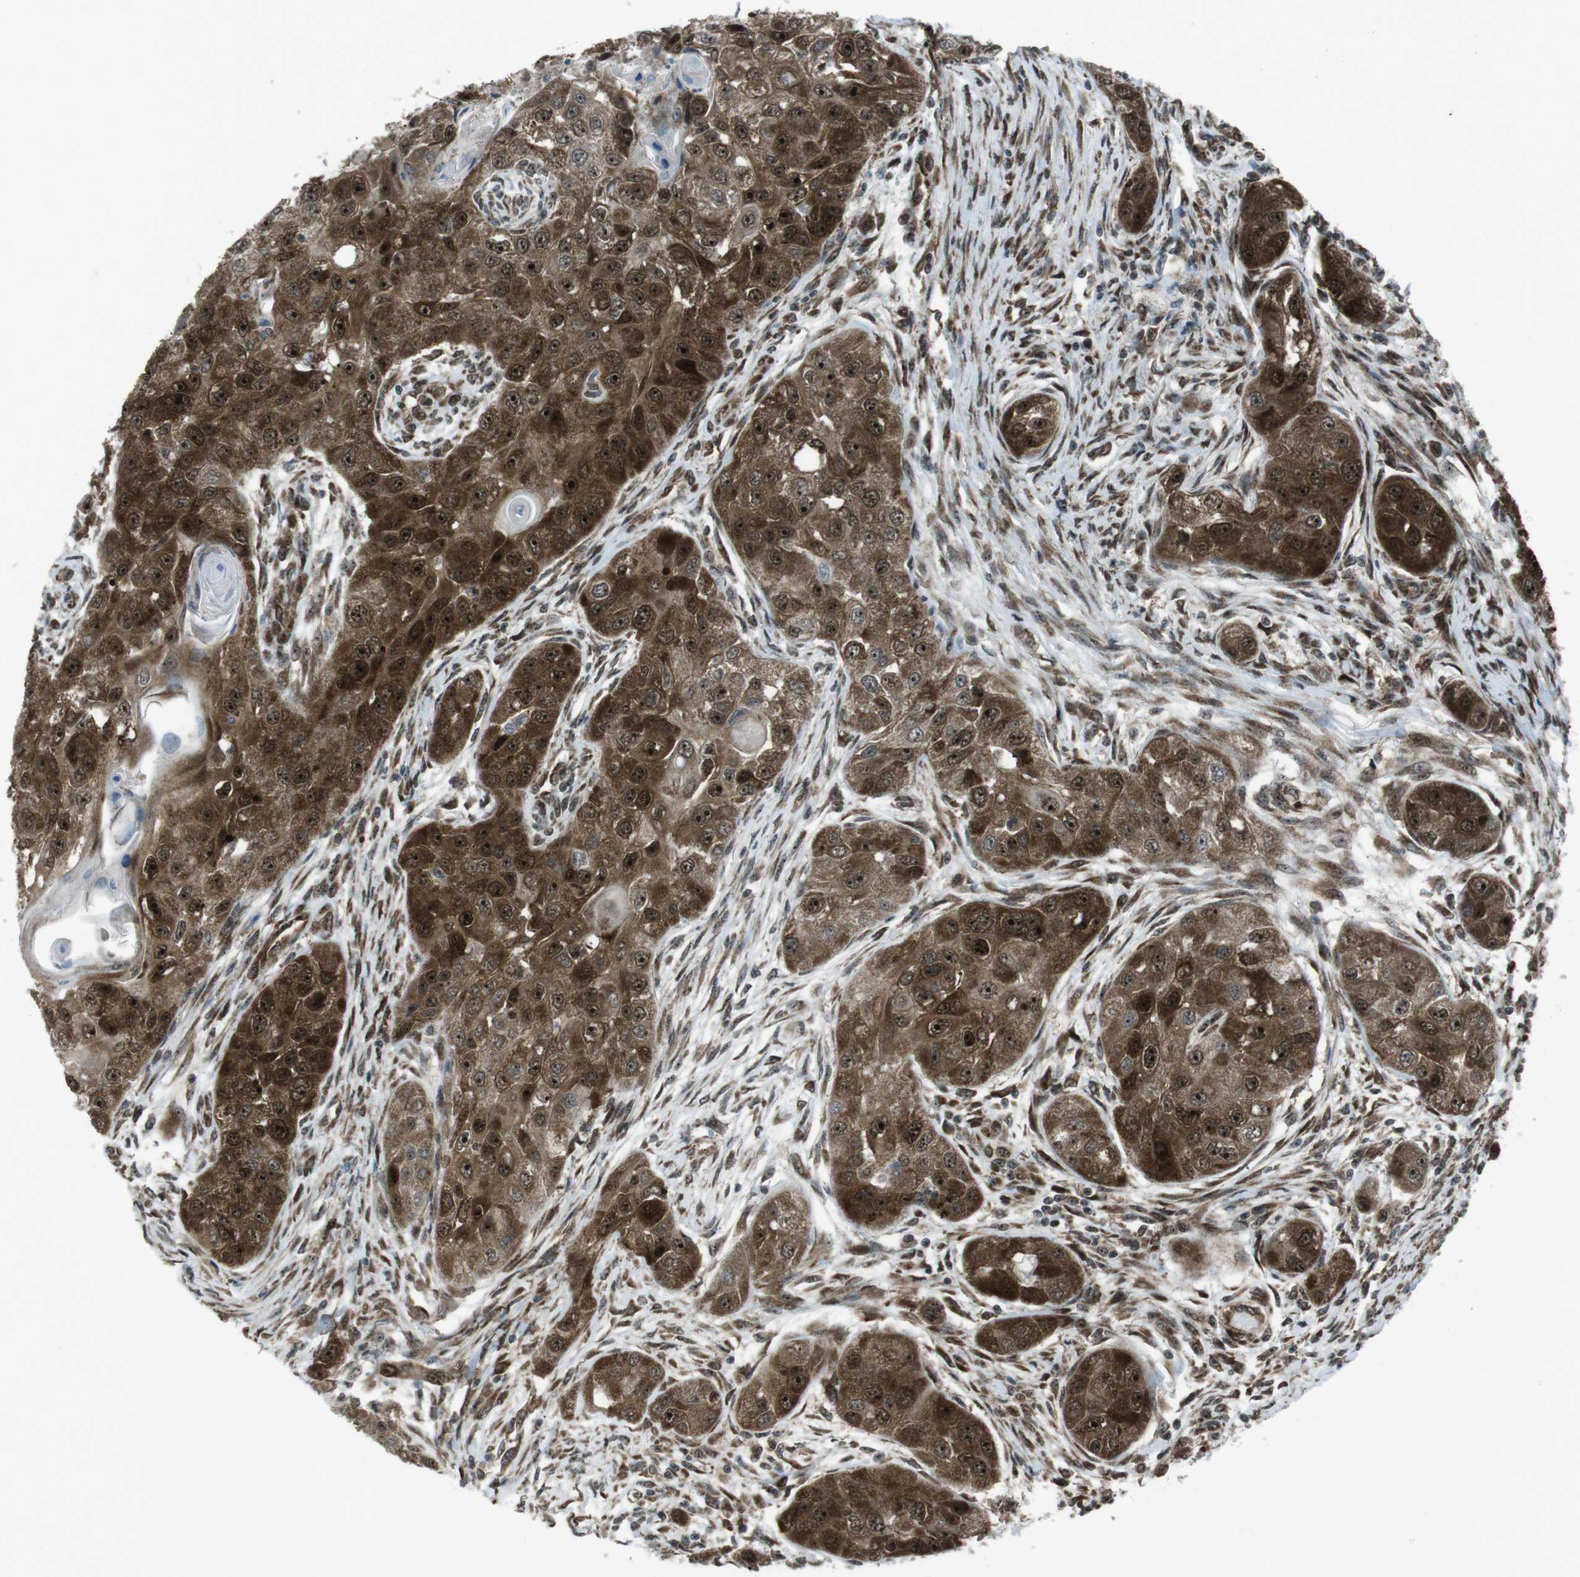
{"staining": {"intensity": "strong", "quantity": ">75%", "location": "cytoplasmic/membranous,nuclear"}, "tissue": "head and neck cancer", "cell_type": "Tumor cells", "image_type": "cancer", "snomed": [{"axis": "morphology", "description": "Normal tissue, NOS"}, {"axis": "morphology", "description": "Squamous cell carcinoma, NOS"}, {"axis": "topography", "description": "Skeletal muscle"}, {"axis": "topography", "description": "Head-Neck"}], "caption": "Brown immunohistochemical staining in human head and neck cancer (squamous cell carcinoma) reveals strong cytoplasmic/membranous and nuclear staining in approximately >75% of tumor cells.", "gene": "CSNK1D", "patient": {"sex": "male", "age": 51}}